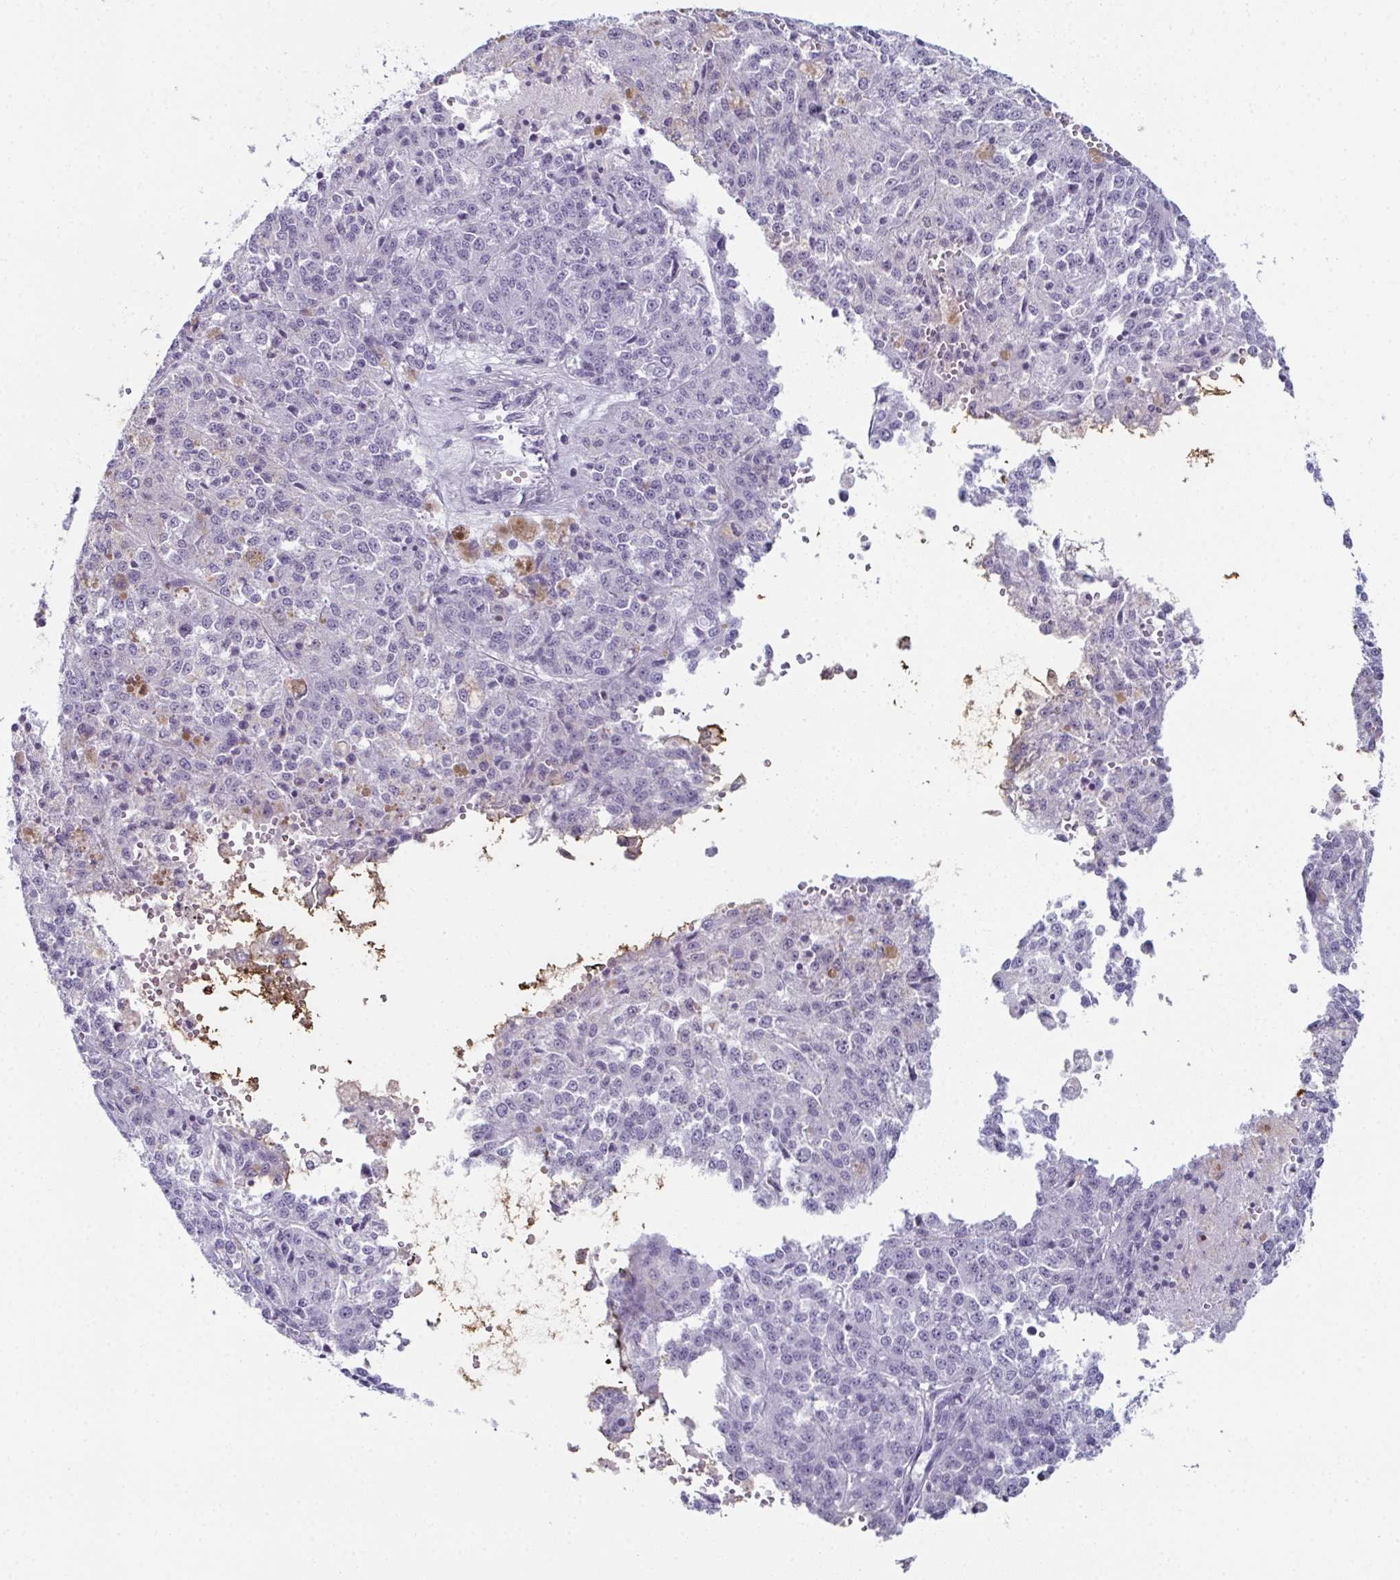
{"staining": {"intensity": "negative", "quantity": "none", "location": "none"}, "tissue": "melanoma", "cell_type": "Tumor cells", "image_type": "cancer", "snomed": [{"axis": "morphology", "description": "Malignant melanoma, Metastatic site"}, {"axis": "topography", "description": "Lymph node"}], "caption": "DAB immunohistochemical staining of human melanoma reveals no significant positivity in tumor cells.", "gene": "ENKUR", "patient": {"sex": "female", "age": 64}}